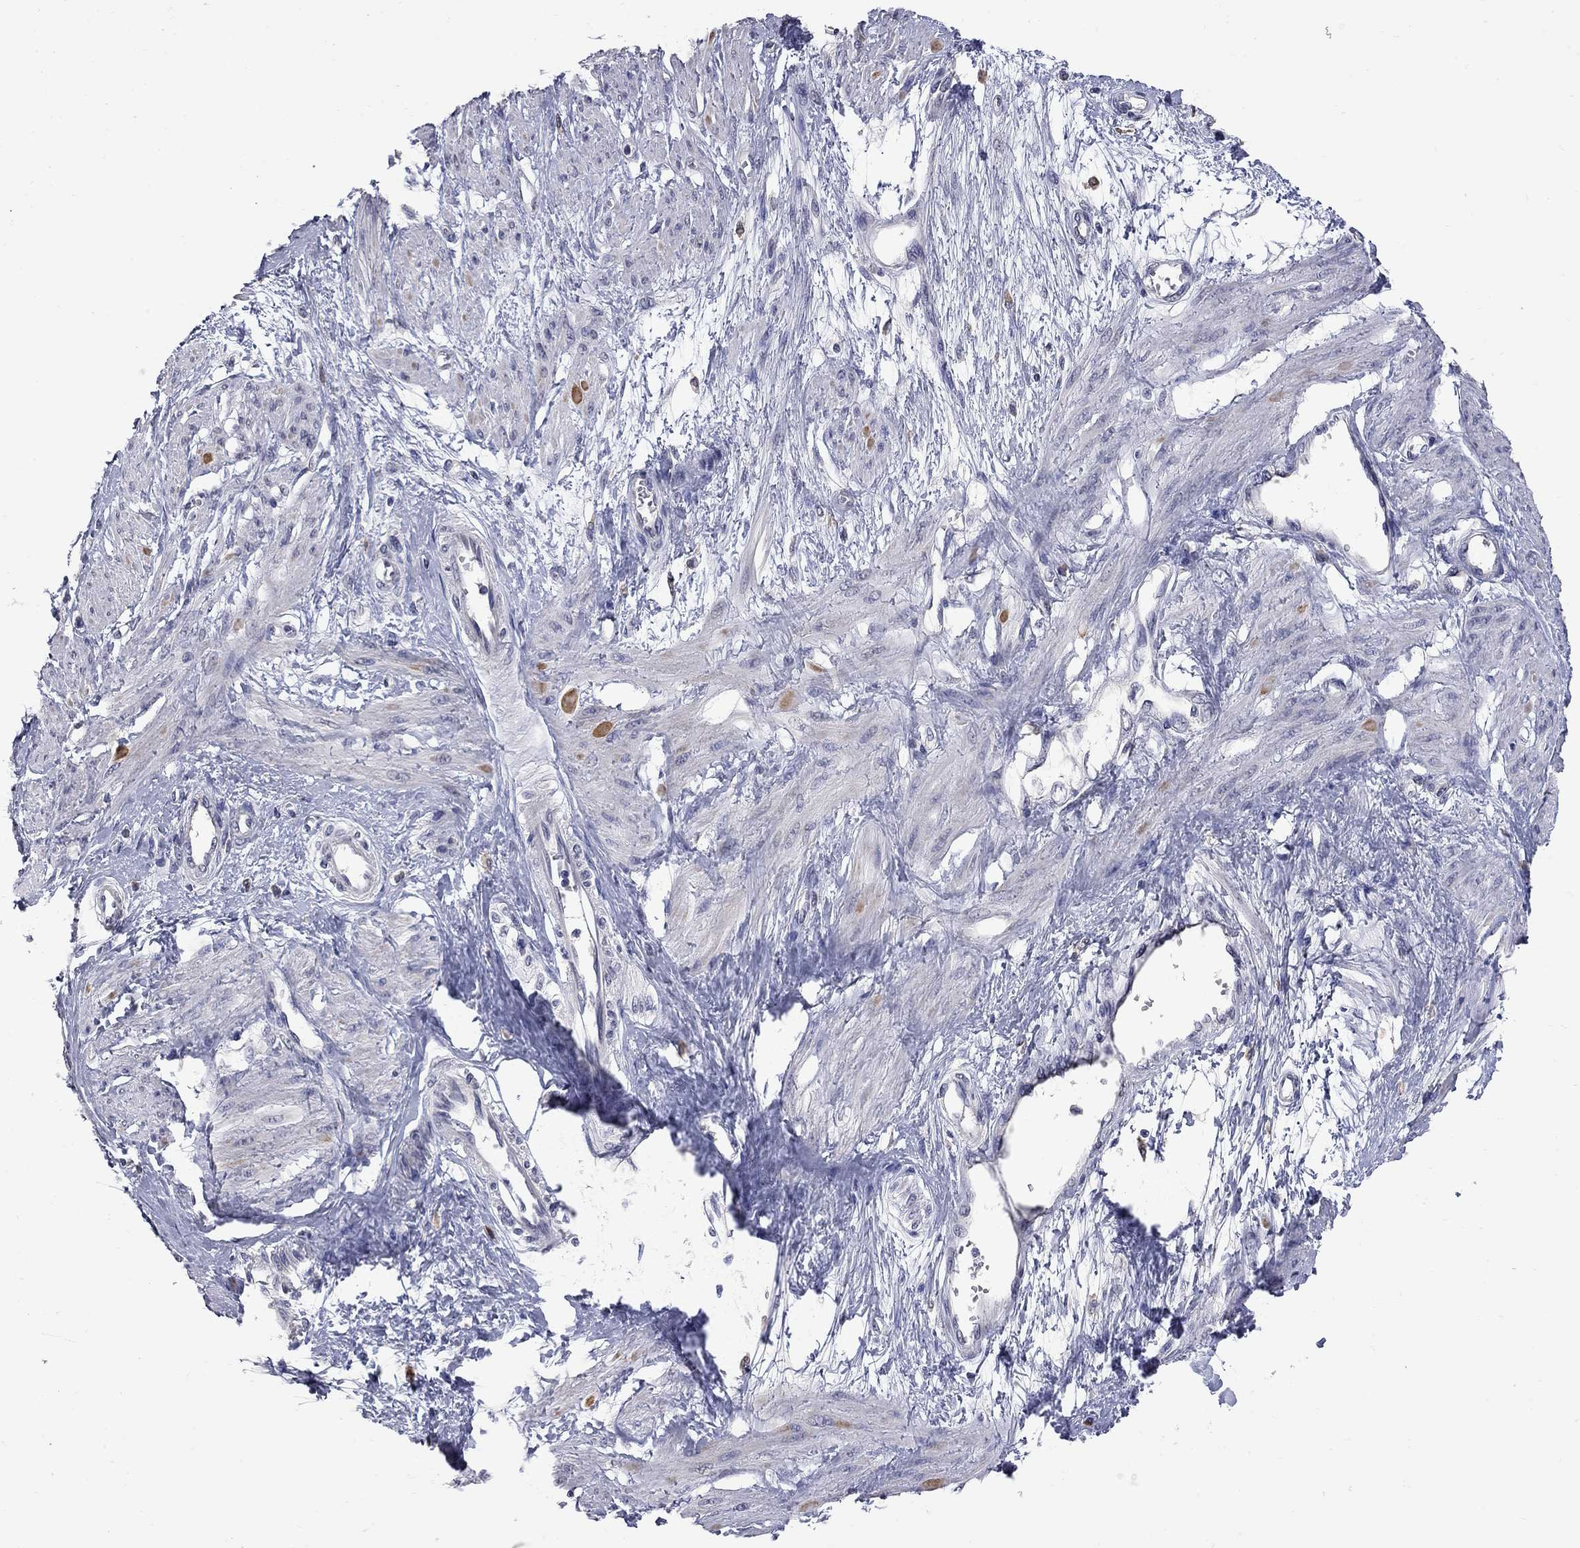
{"staining": {"intensity": "moderate", "quantity": "<25%", "location": "cytoplasmic/membranous"}, "tissue": "smooth muscle", "cell_type": "Smooth muscle cells", "image_type": "normal", "snomed": [{"axis": "morphology", "description": "Normal tissue, NOS"}, {"axis": "topography", "description": "Smooth muscle"}, {"axis": "topography", "description": "Uterus"}], "caption": "Smooth muscle stained with IHC demonstrates moderate cytoplasmic/membranous expression in approximately <25% of smooth muscle cells. The staining was performed using DAB (3,3'-diaminobenzidine), with brown indicating positive protein expression. Nuclei are stained blue with hematoxylin.", "gene": "NOS2", "patient": {"sex": "female", "age": 39}}